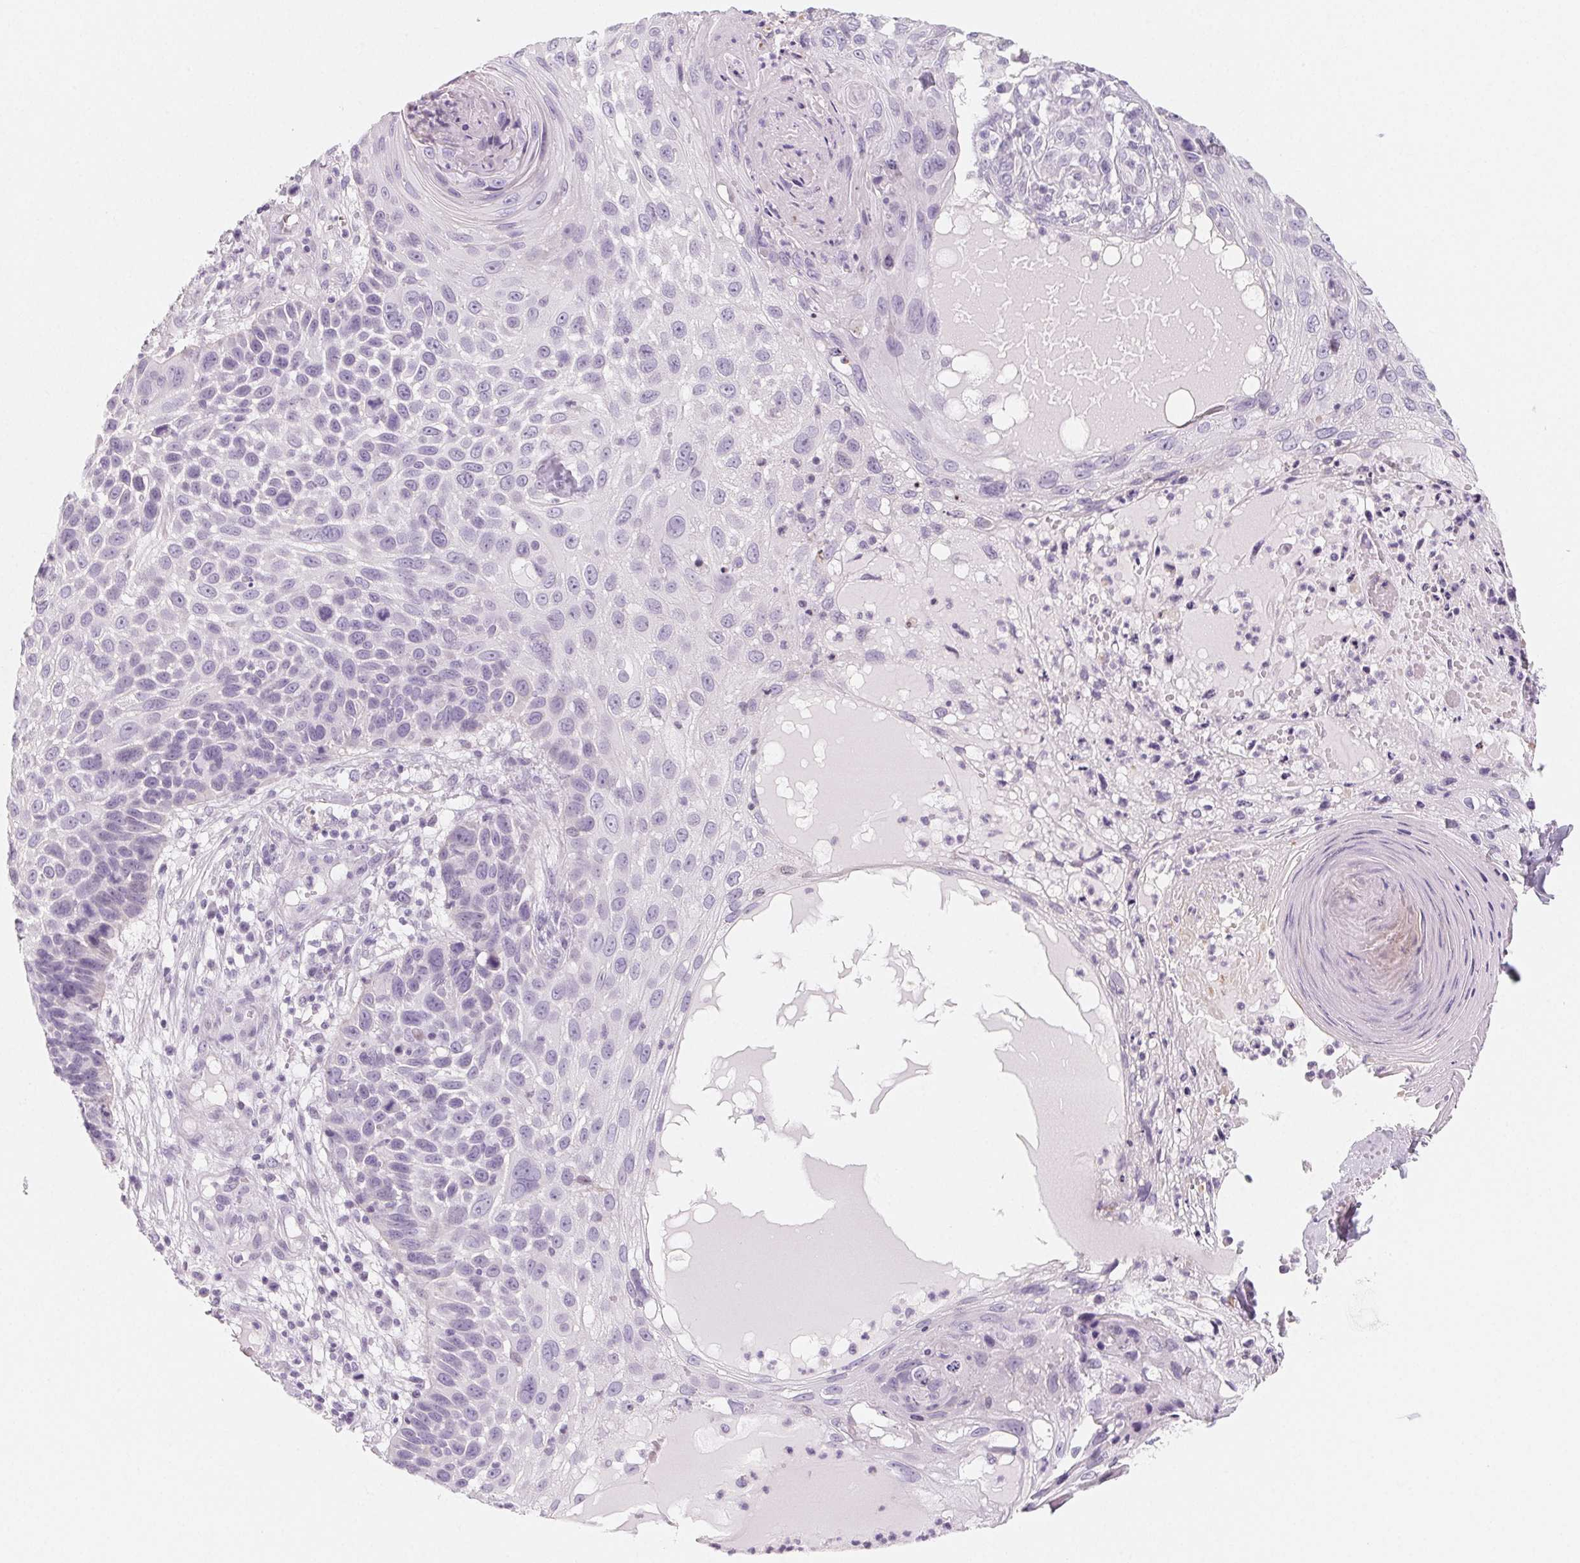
{"staining": {"intensity": "negative", "quantity": "none", "location": "none"}, "tissue": "skin cancer", "cell_type": "Tumor cells", "image_type": "cancer", "snomed": [{"axis": "morphology", "description": "Squamous cell carcinoma, NOS"}, {"axis": "topography", "description": "Skin"}], "caption": "This is a micrograph of immunohistochemistry (IHC) staining of skin cancer (squamous cell carcinoma), which shows no staining in tumor cells.", "gene": "SH3GL2", "patient": {"sex": "male", "age": 92}}